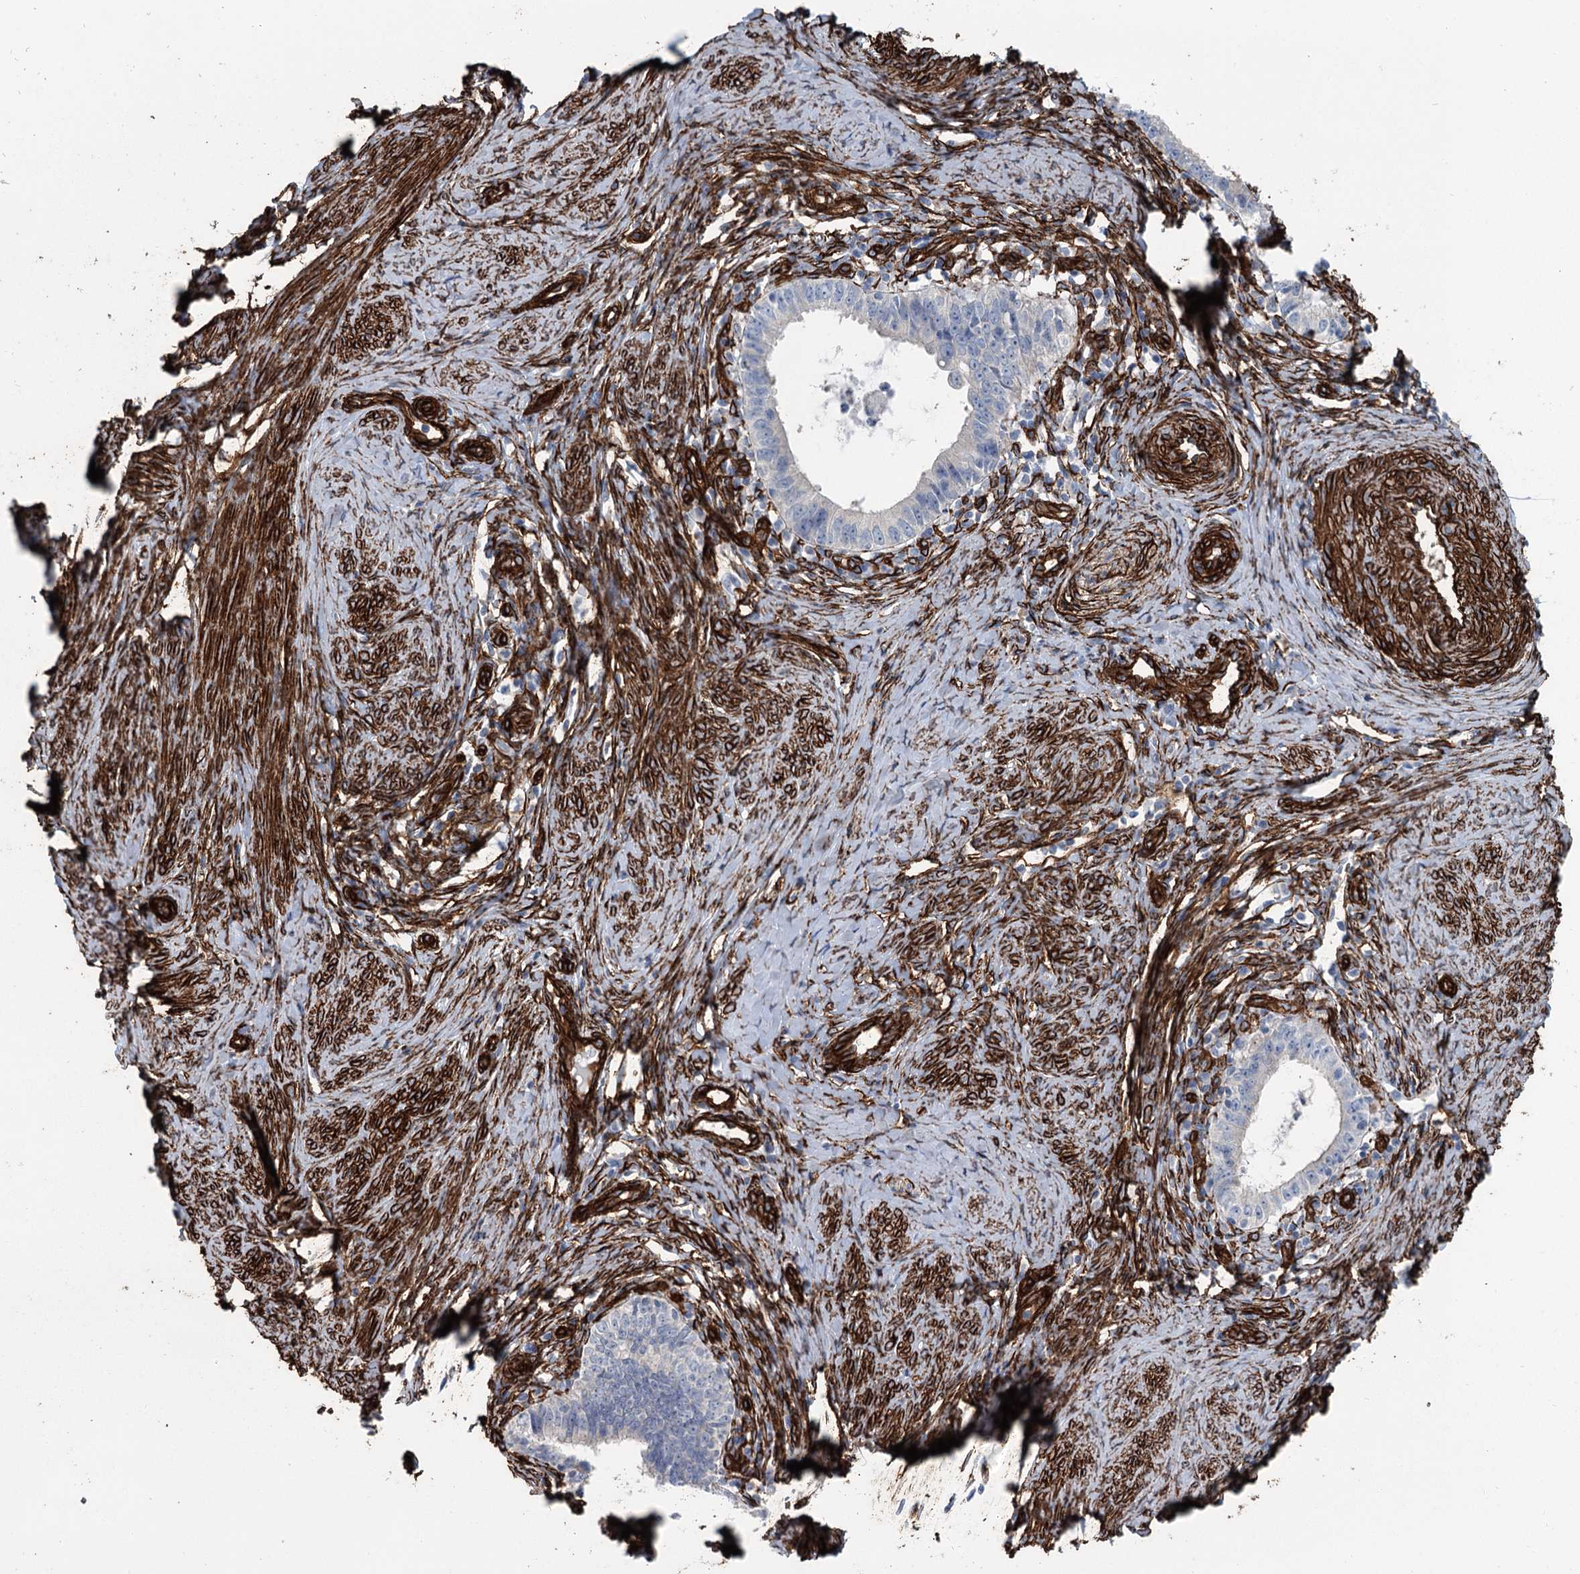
{"staining": {"intensity": "negative", "quantity": "none", "location": "none"}, "tissue": "cervical cancer", "cell_type": "Tumor cells", "image_type": "cancer", "snomed": [{"axis": "morphology", "description": "Adenocarcinoma, NOS"}, {"axis": "topography", "description": "Cervix"}], "caption": "Immunohistochemistry (IHC) photomicrograph of neoplastic tissue: cervical cancer (adenocarcinoma) stained with DAB exhibits no significant protein positivity in tumor cells.", "gene": "IQSEC1", "patient": {"sex": "female", "age": 36}}